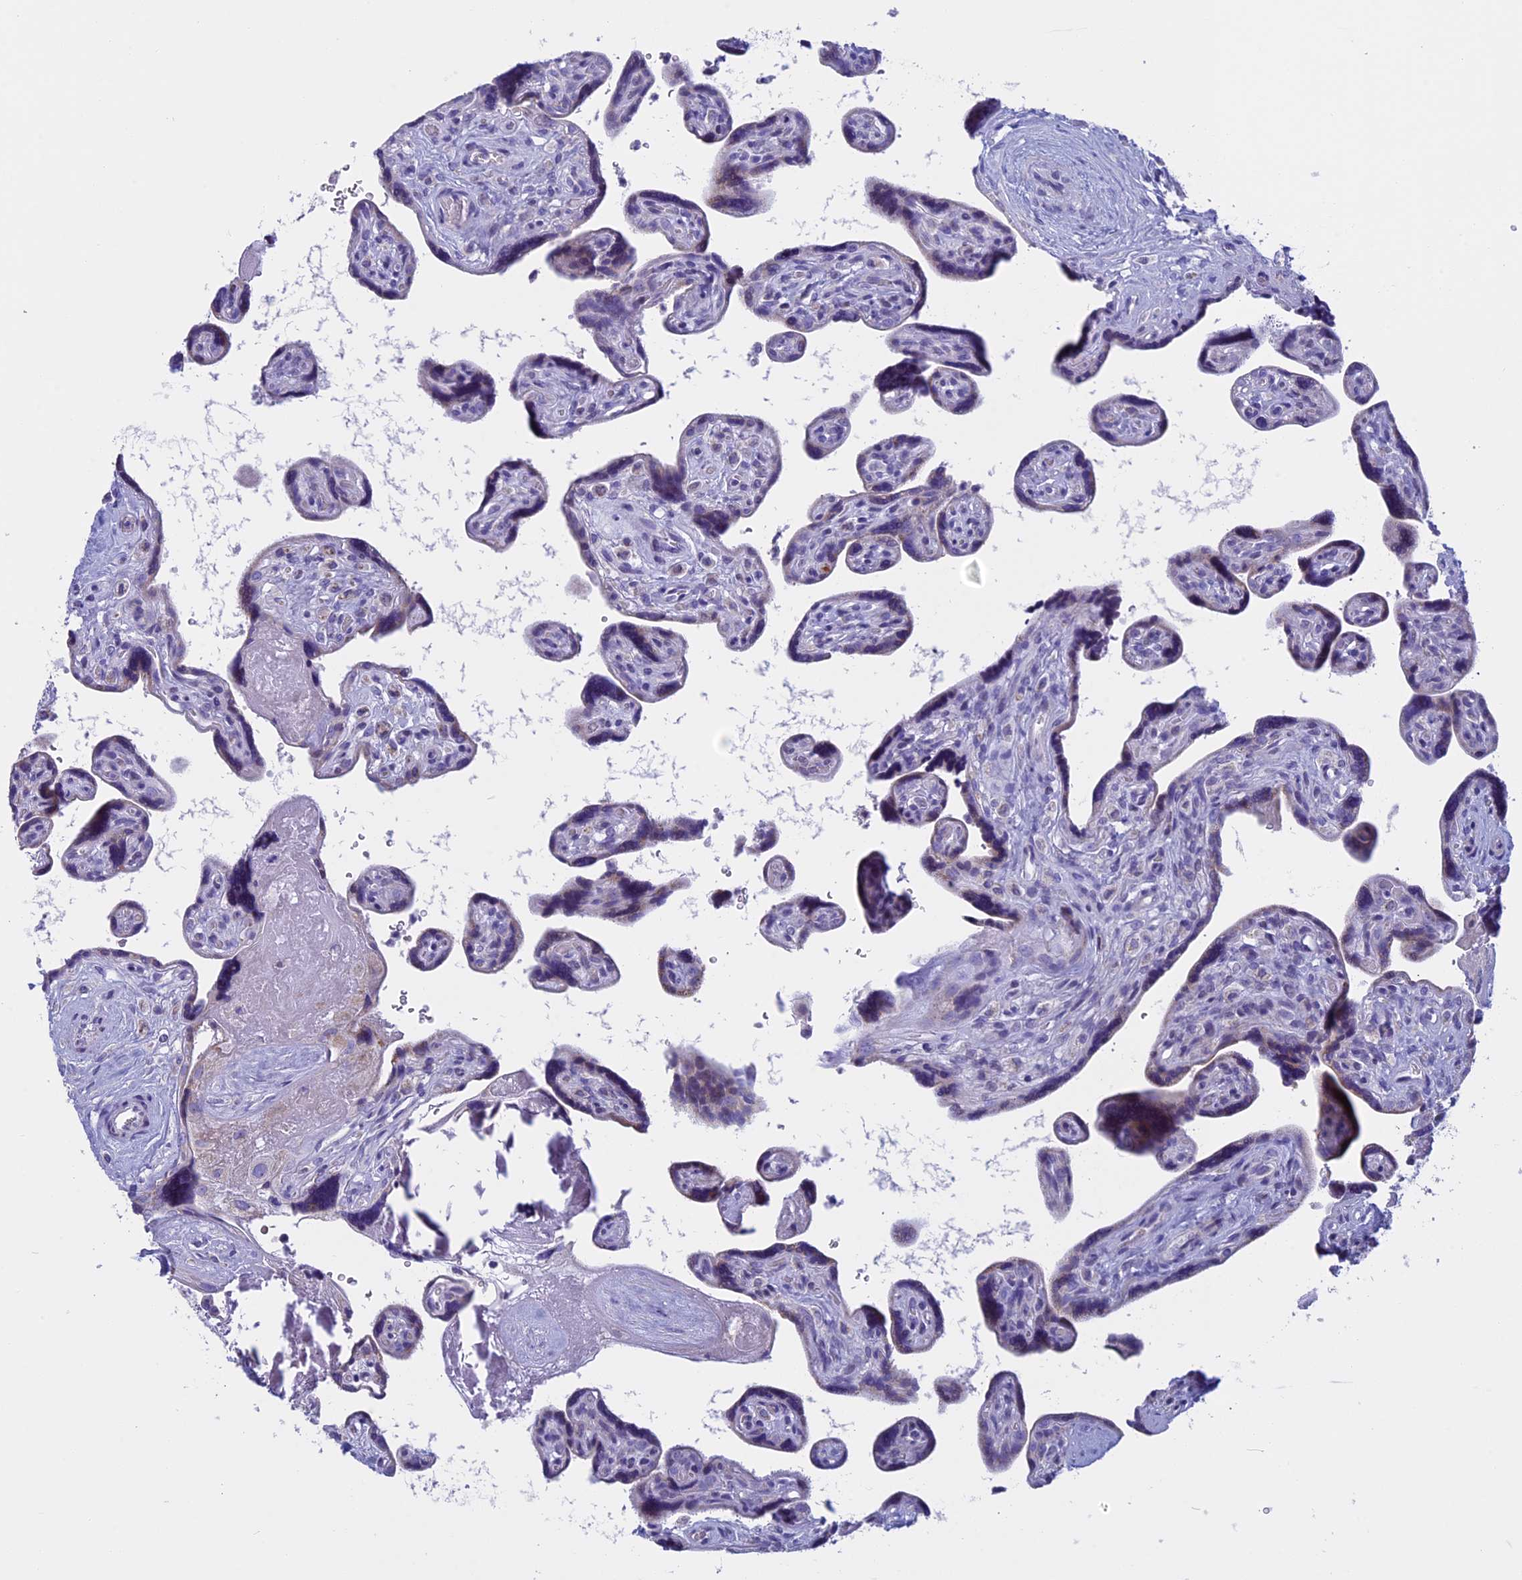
{"staining": {"intensity": "negative", "quantity": "none", "location": "none"}, "tissue": "placenta", "cell_type": "Decidual cells", "image_type": "normal", "snomed": [{"axis": "morphology", "description": "Normal tissue, NOS"}, {"axis": "topography", "description": "Placenta"}], "caption": "Placenta was stained to show a protein in brown. There is no significant expression in decidual cells. (DAB IHC, high magnification).", "gene": "ZNF563", "patient": {"sex": "female", "age": 39}}